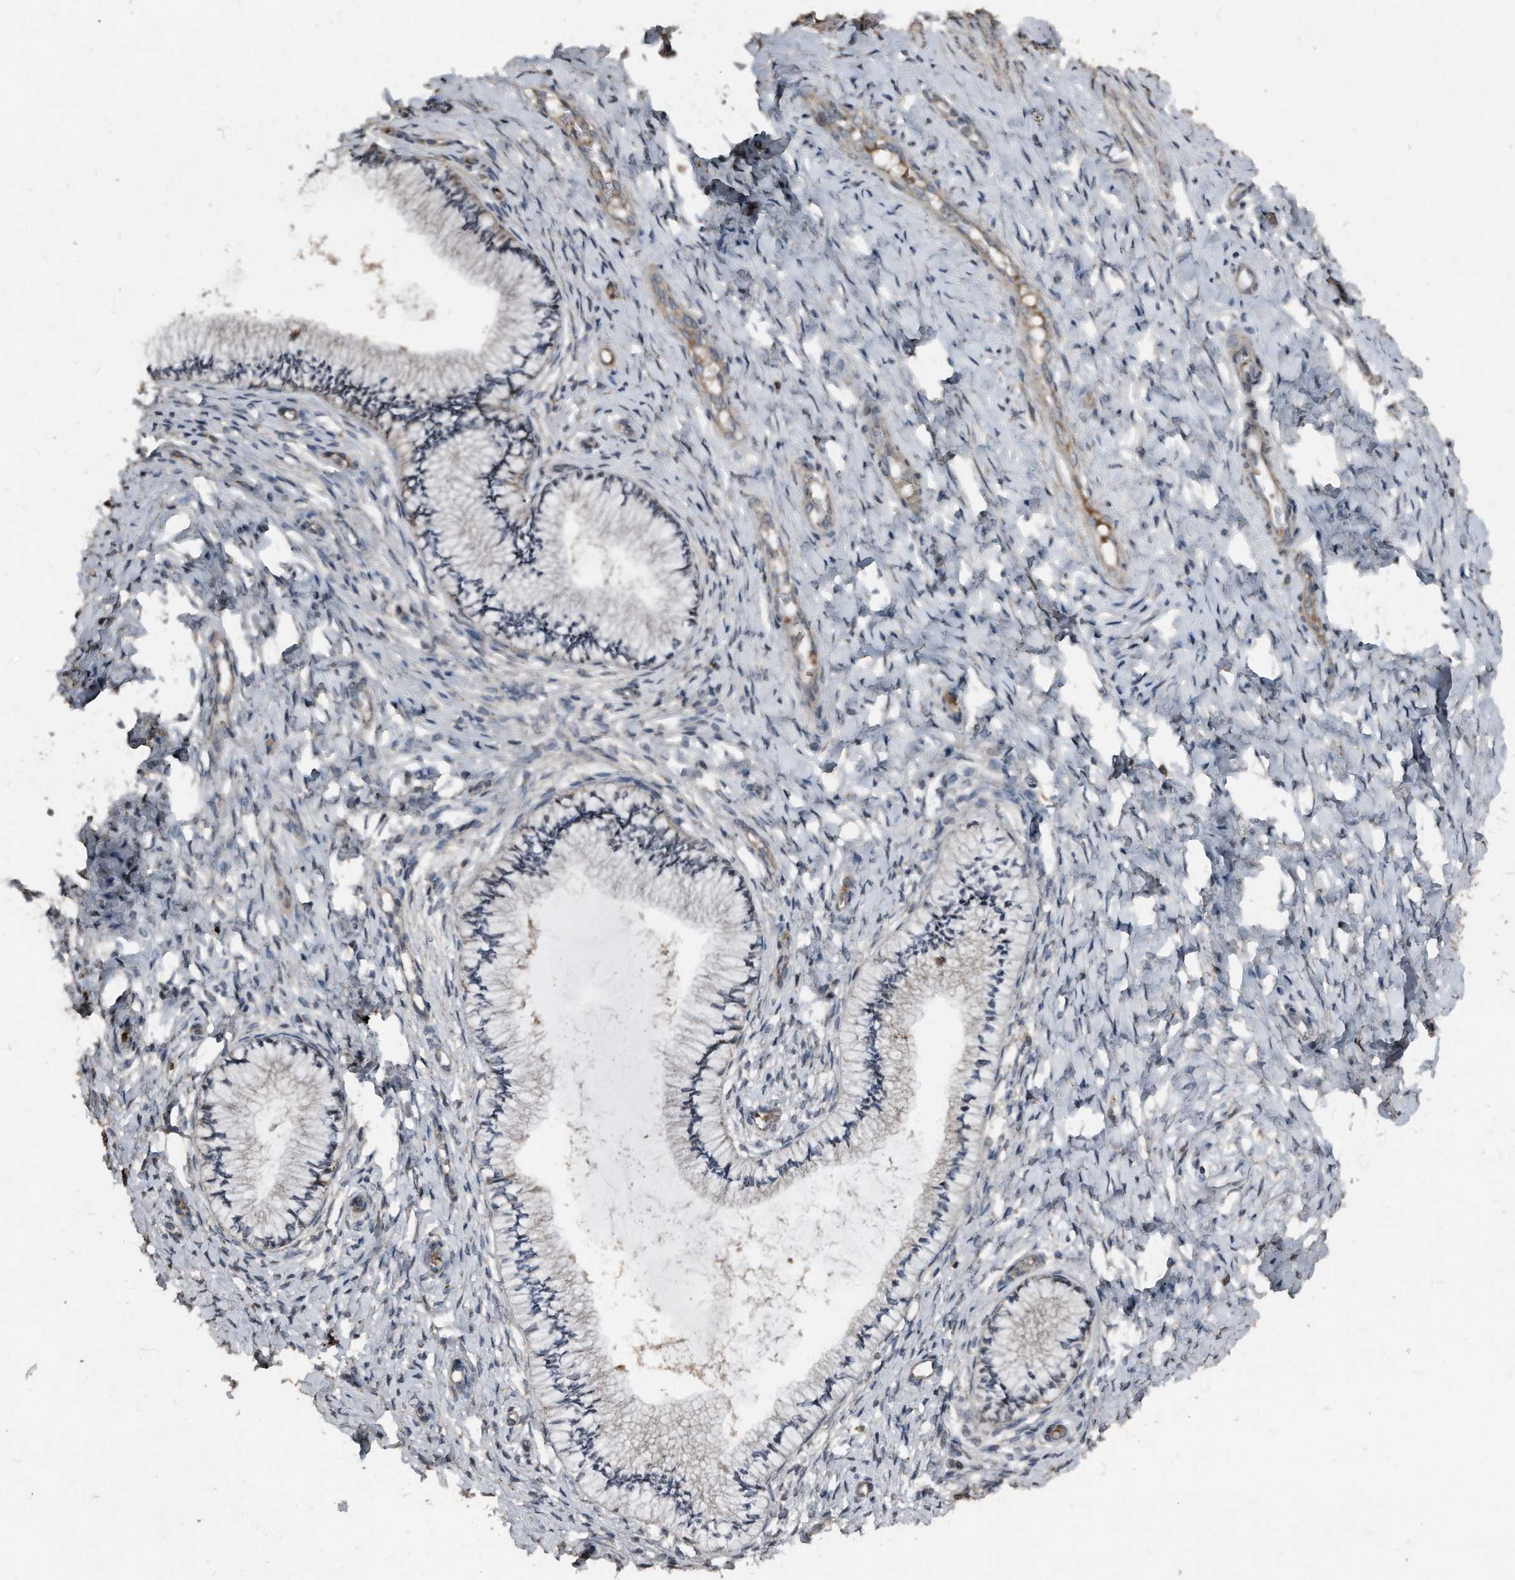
{"staining": {"intensity": "weak", "quantity": "<25%", "location": "cytoplasmic/membranous"}, "tissue": "cervix", "cell_type": "Glandular cells", "image_type": "normal", "snomed": [{"axis": "morphology", "description": "Normal tissue, NOS"}, {"axis": "topography", "description": "Cervix"}], "caption": "Immunohistochemistry of normal human cervix displays no expression in glandular cells.", "gene": "ANKRD10", "patient": {"sex": "female", "age": 36}}